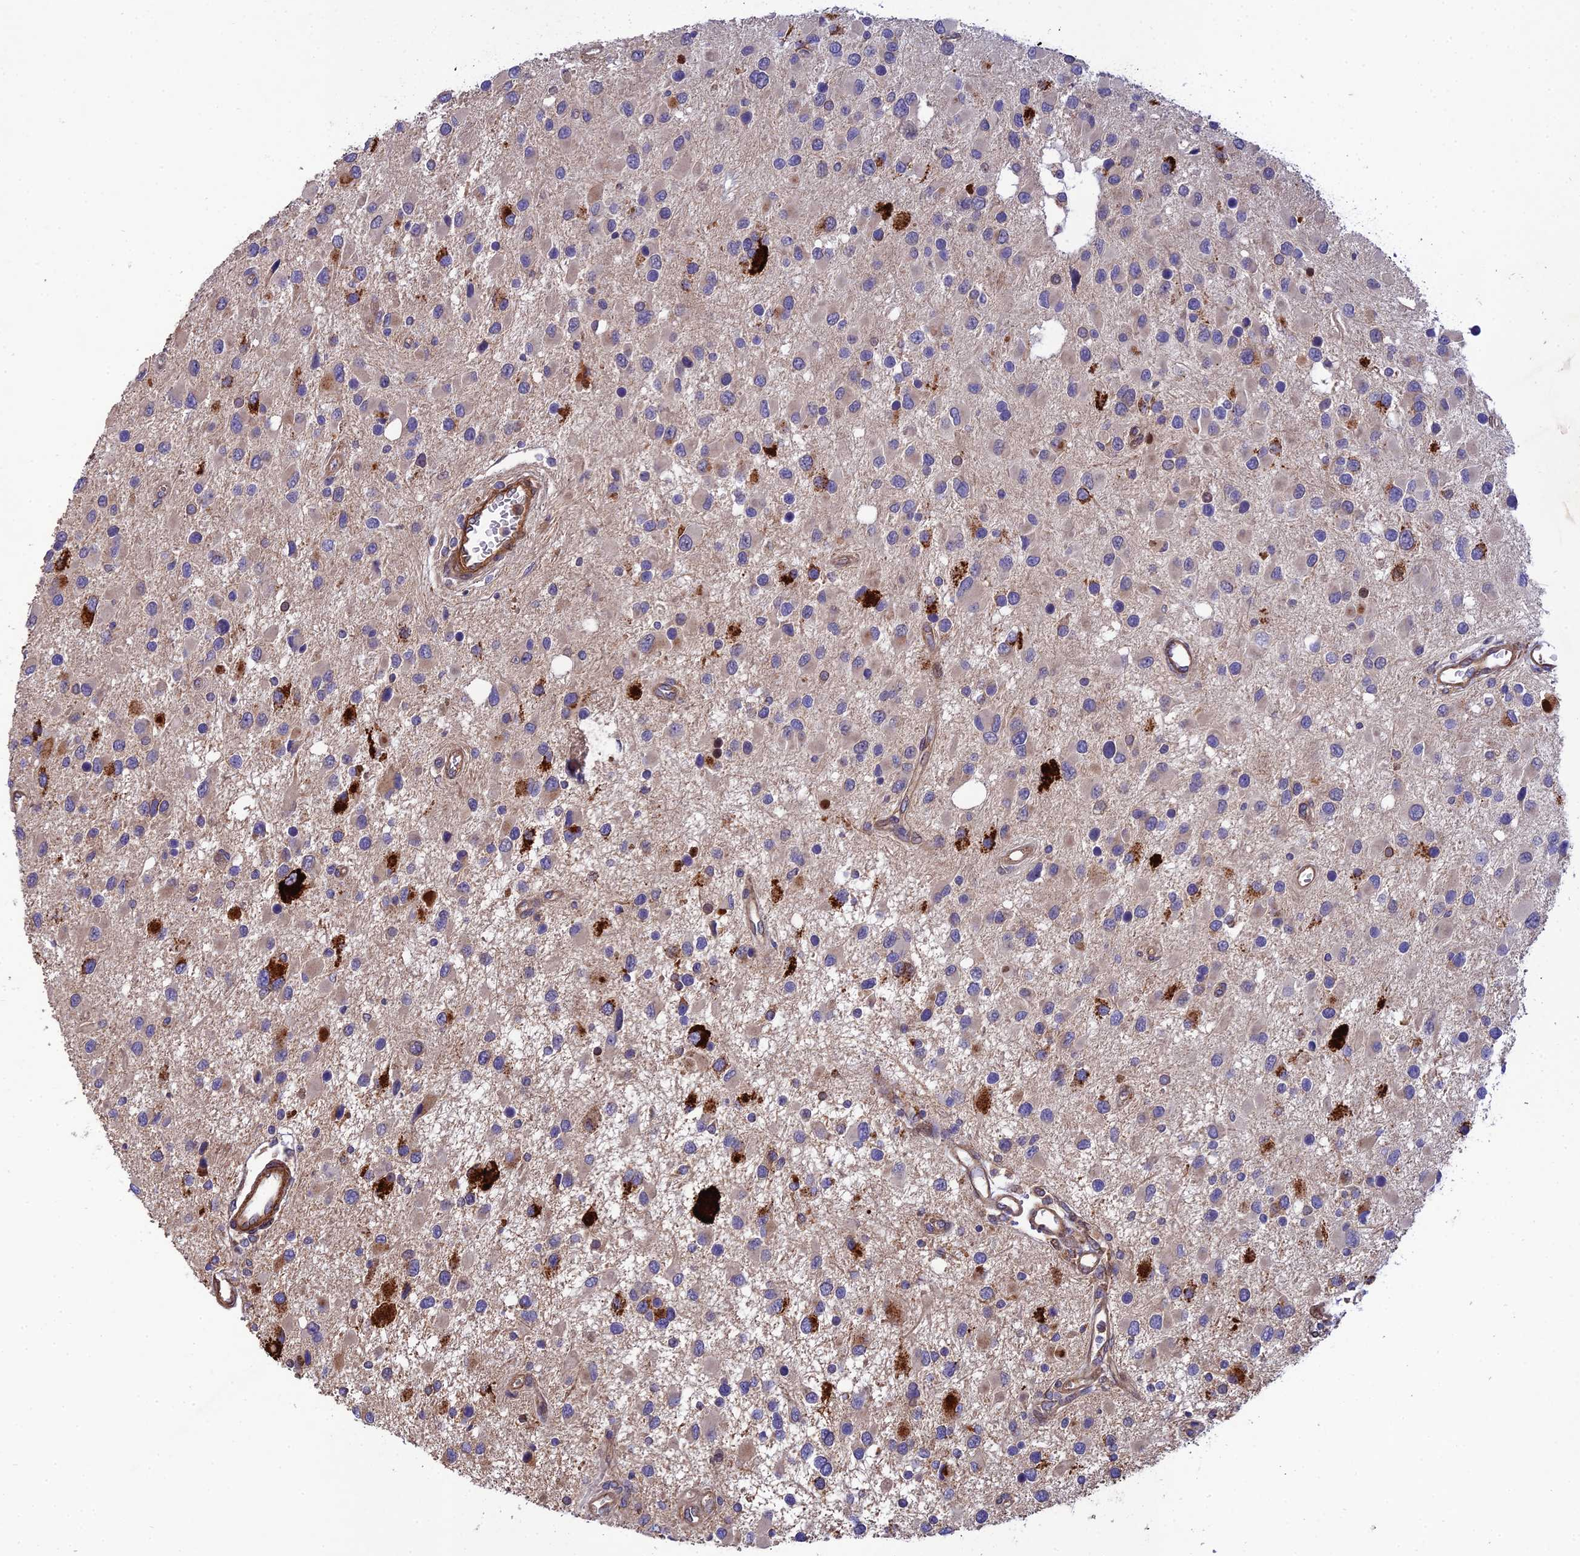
{"staining": {"intensity": "strong", "quantity": "<25%", "location": "cytoplasmic/membranous"}, "tissue": "glioma", "cell_type": "Tumor cells", "image_type": "cancer", "snomed": [{"axis": "morphology", "description": "Glioma, malignant, High grade"}, {"axis": "topography", "description": "Brain"}], "caption": "DAB (3,3'-diaminobenzidine) immunohistochemical staining of glioma shows strong cytoplasmic/membranous protein expression in approximately <25% of tumor cells.", "gene": "RALGAPA2", "patient": {"sex": "male", "age": 53}}